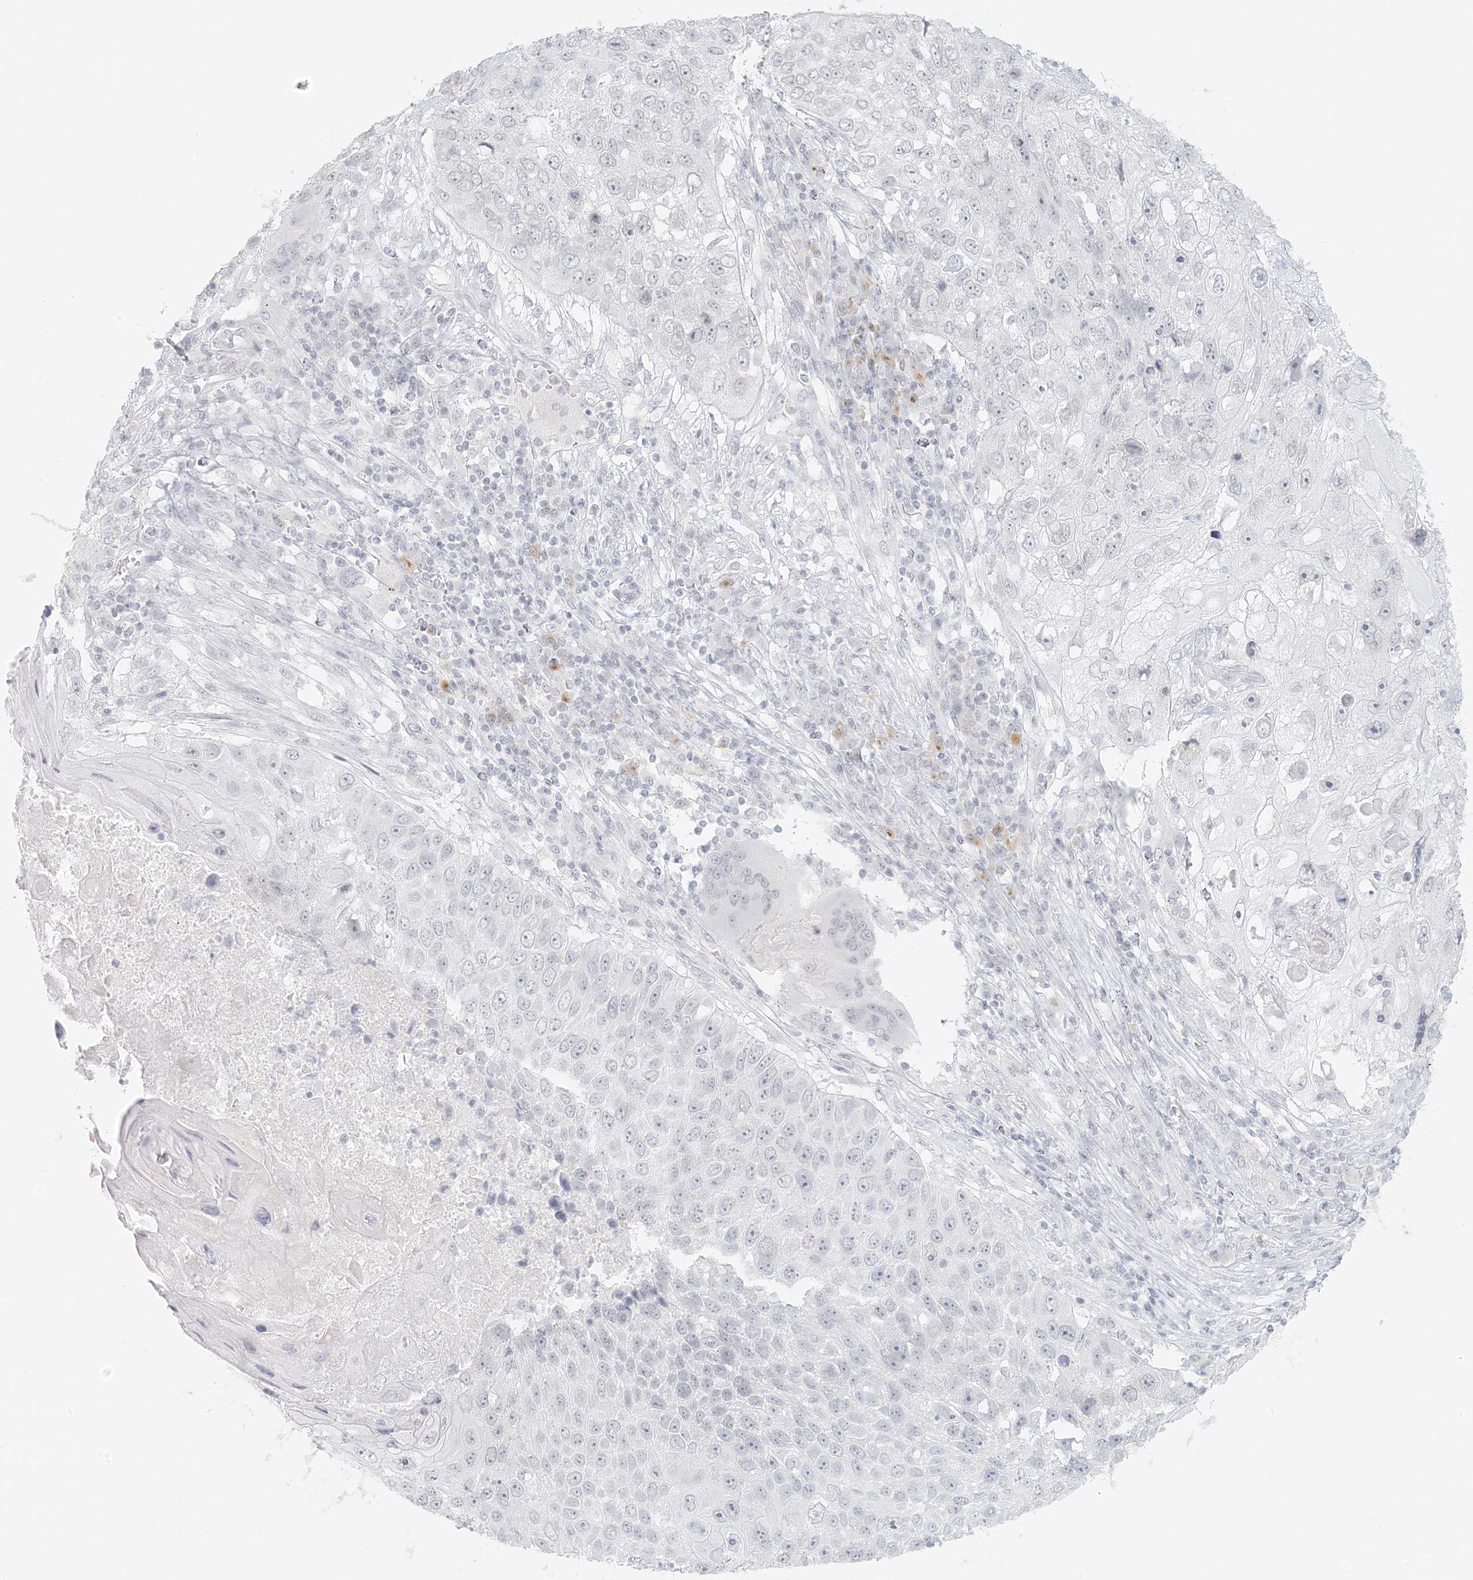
{"staining": {"intensity": "negative", "quantity": "none", "location": "none"}, "tissue": "lung cancer", "cell_type": "Tumor cells", "image_type": "cancer", "snomed": [{"axis": "morphology", "description": "Squamous cell carcinoma, NOS"}, {"axis": "topography", "description": "Lung"}], "caption": "This is a micrograph of immunohistochemistry staining of squamous cell carcinoma (lung), which shows no positivity in tumor cells. (DAB immunohistochemistry (IHC) visualized using brightfield microscopy, high magnification).", "gene": "LIPT1", "patient": {"sex": "male", "age": 61}}